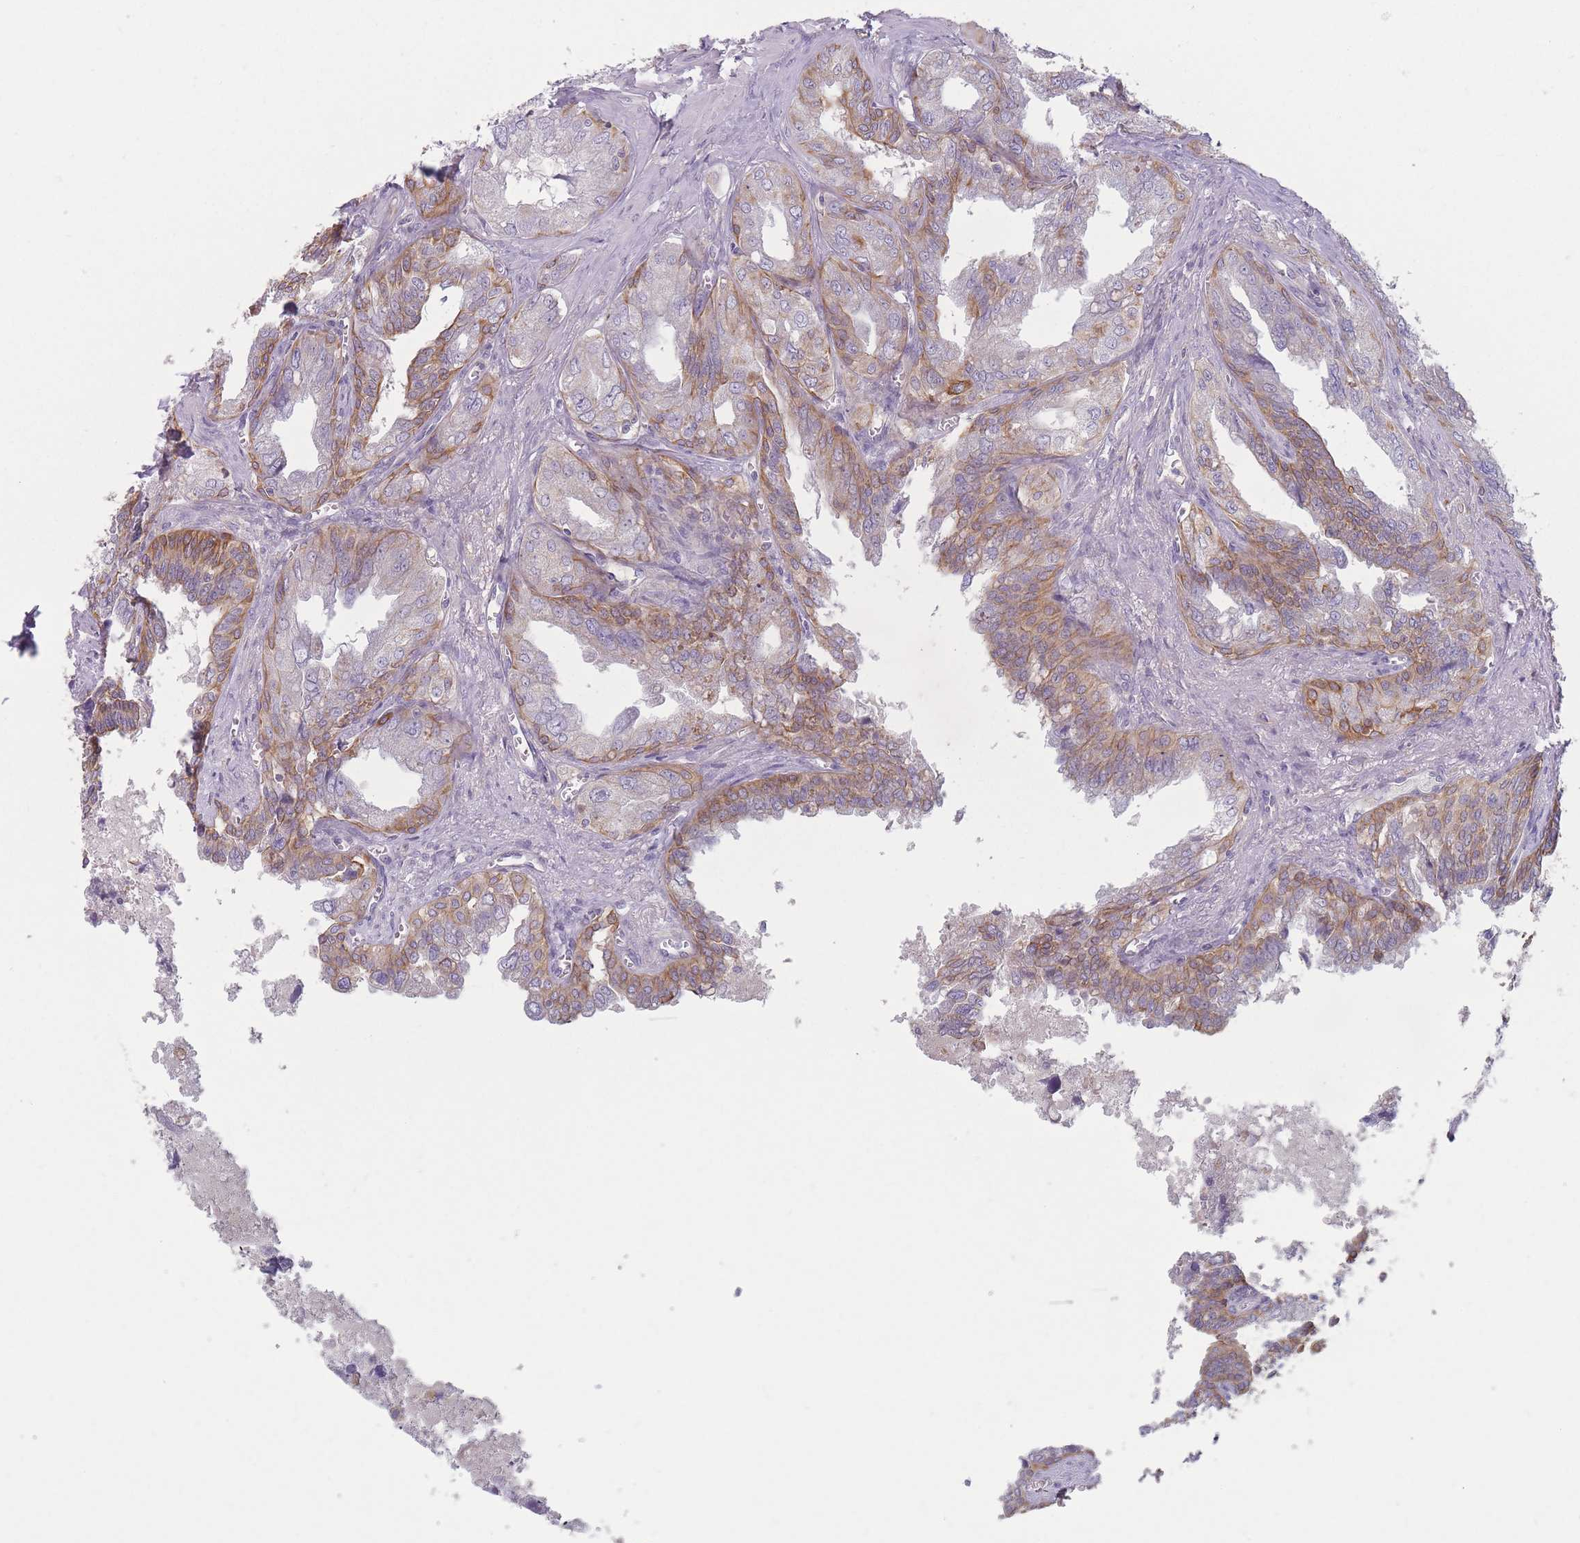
{"staining": {"intensity": "moderate", "quantity": "25%-75%", "location": "cytoplasmic/membranous"}, "tissue": "seminal vesicle", "cell_type": "Glandular cells", "image_type": "normal", "snomed": [{"axis": "morphology", "description": "Normal tissue, NOS"}, {"axis": "topography", "description": "Seminal veicle"}], "caption": "Immunohistochemistry image of normal seminal vesicle: seminal vesicle stained using IHC displays medium levels of moderate protein expression localized specifically in the cytoplasmic/membranous of glandular cells, appearing as a cytoplasmic/membranous brown color.", "gene": "HSBP1L1", "patient": {"sex": "male", "age": 67}}